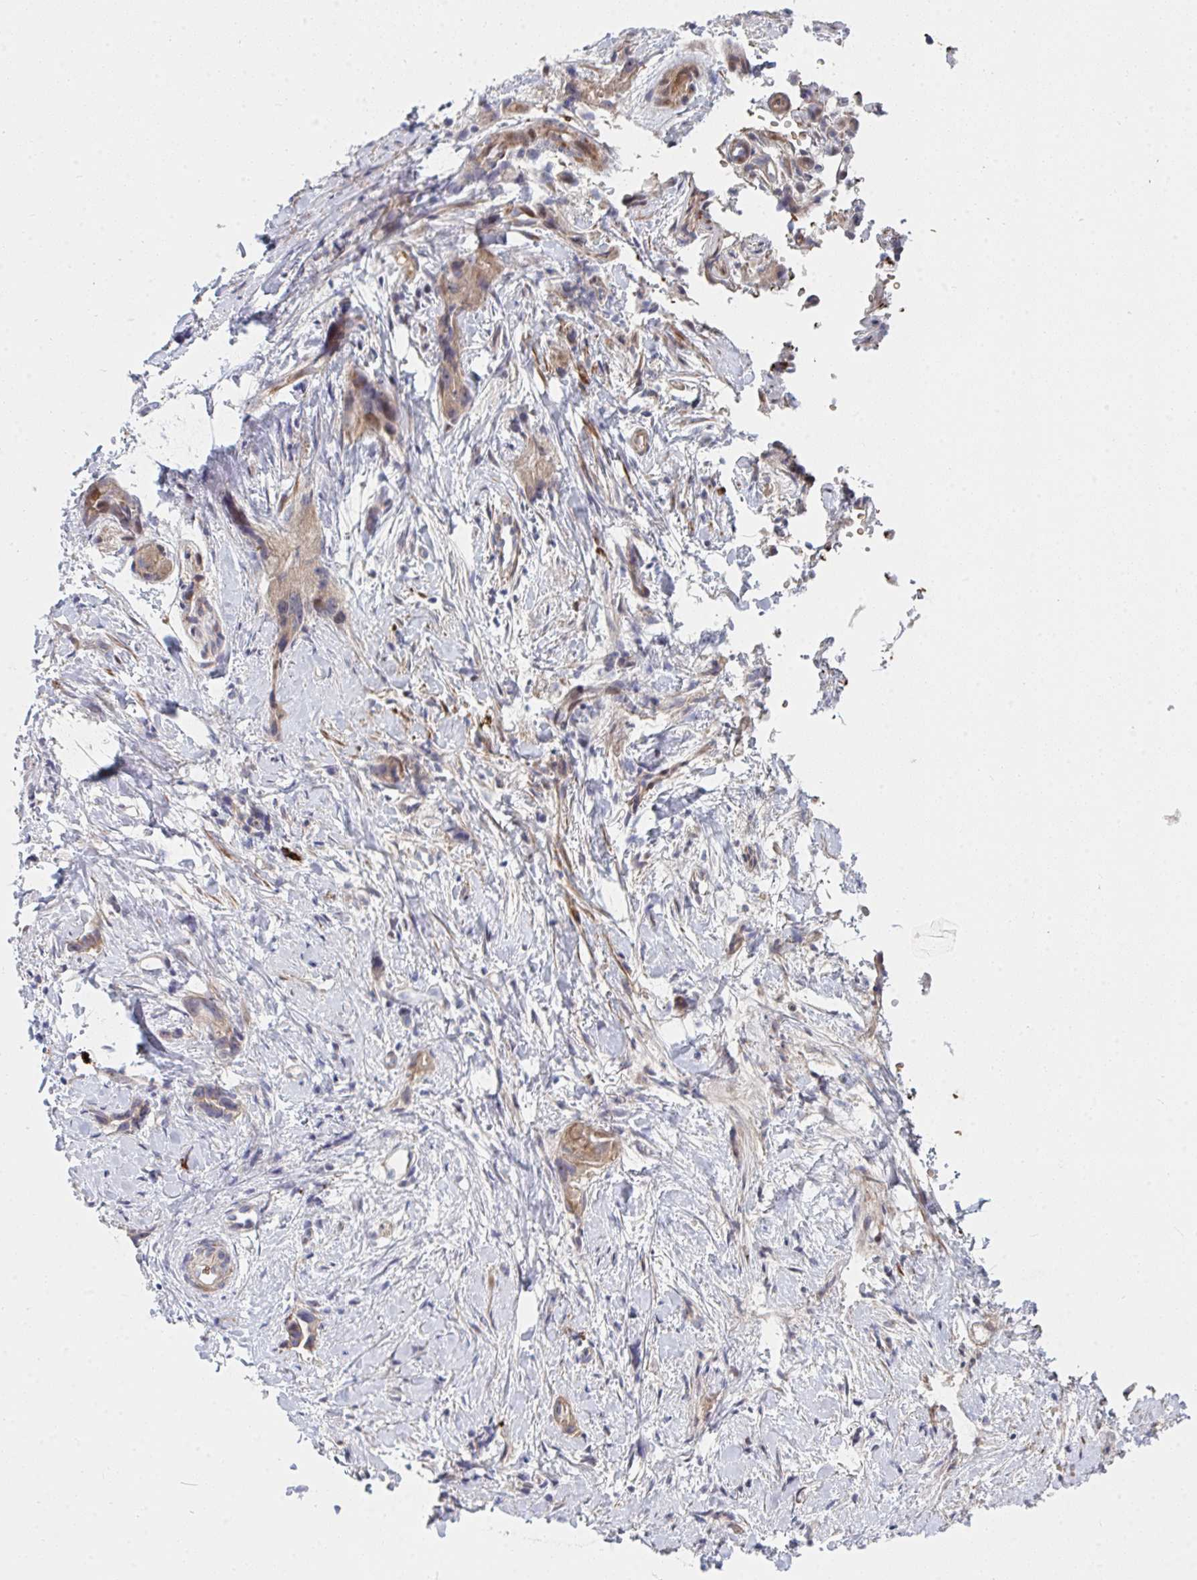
{"staining": {"intensity": "weak", "quantity": "25%-75%", "location": "cytoplasmic/membranous"}, "tissue": "stomach cancer", "cell_type": "Tumor cells", "image_type": "cancer", "snomed": [{"axis": "morphology", "description": "Adenocarcinoma, NOS"}, {"axis": "topography", "description": "Stomach"}], "caption": "Immunohistochemistry (DAB) staining of human stomach cancer (adenocarcinoma) reveals weak cytoplasmic/membranous protein staining in about 25%-75% of tumor cells.", "gene": "TNFSF4", "patient": {"sex": "male", "age": 55}}